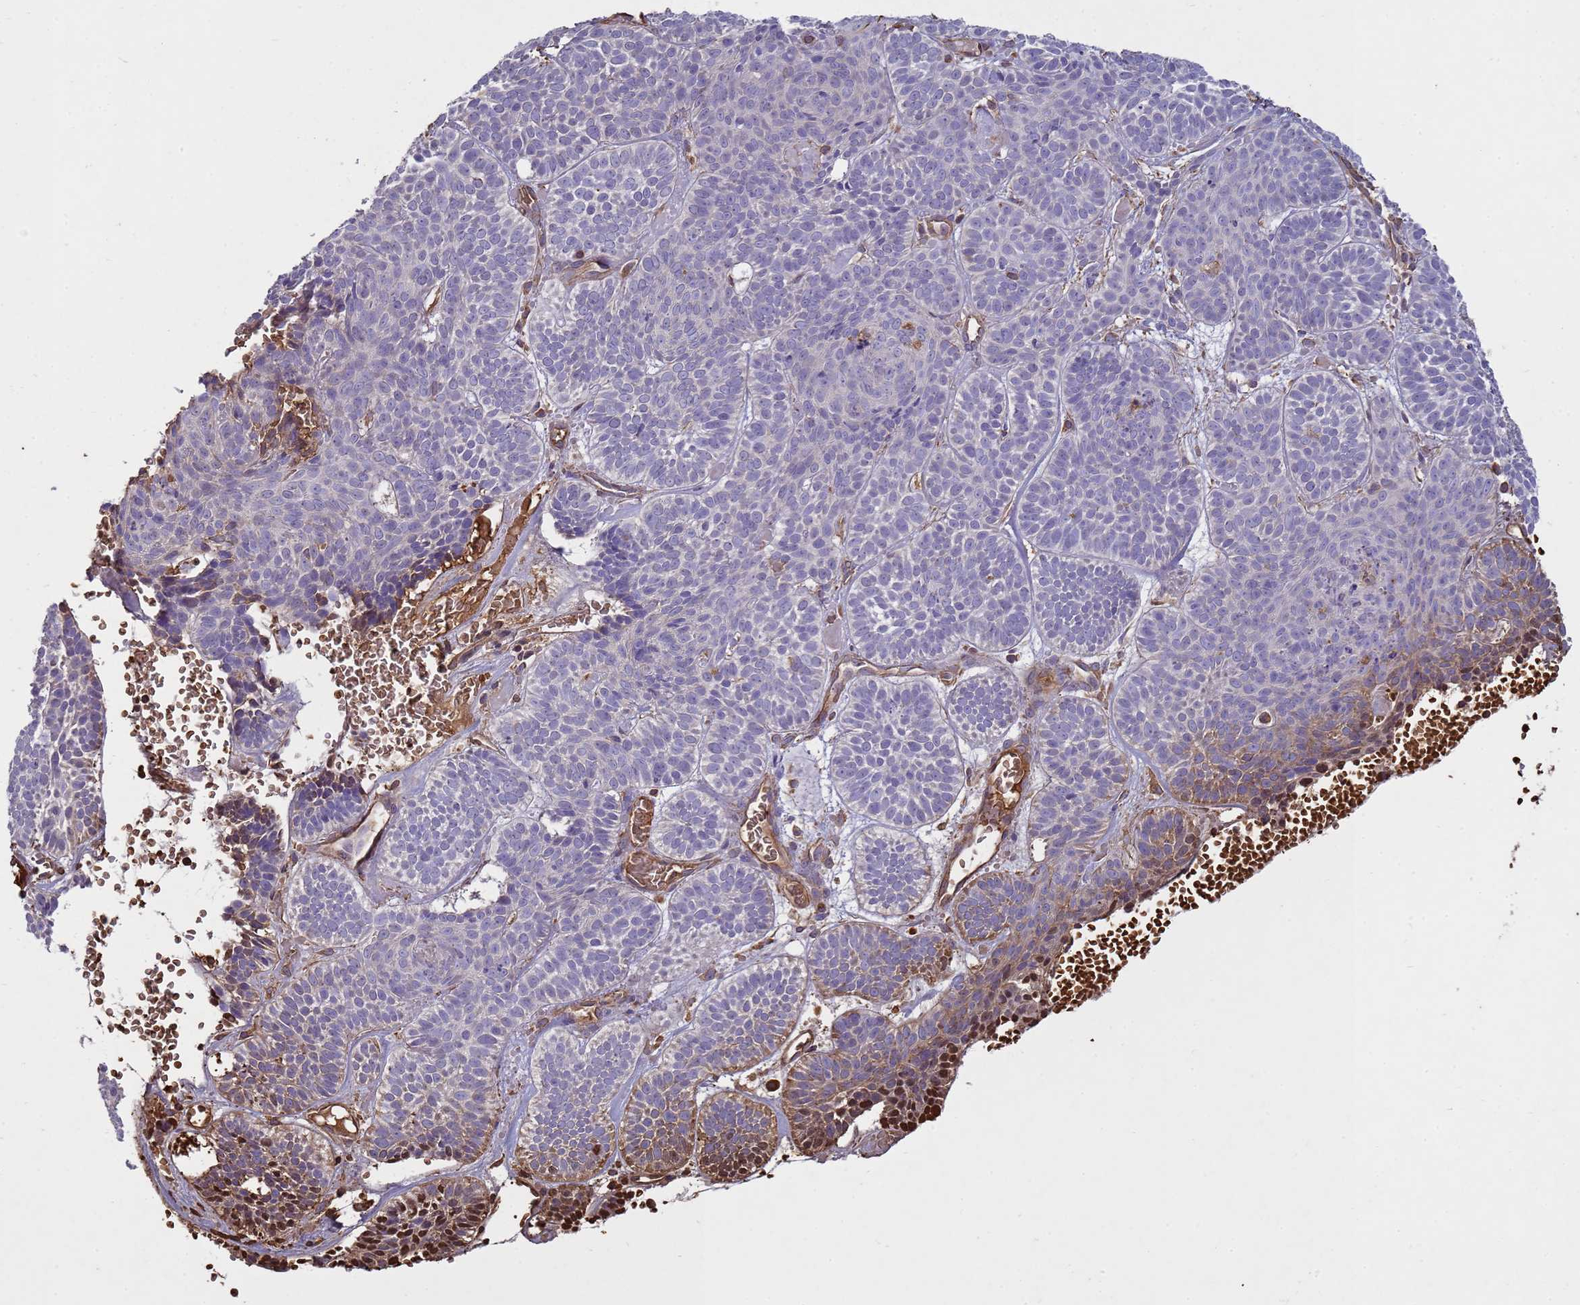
{"staining": {"intensity": "moderate", "quantity": "<25%", "location": "cytoplasmic/membranous"}, "tissue": "skin cancer", "cell_type": "Tumor cells", "image_type": "cancer", "snomed": [{"axis": "morphology", "description": "Basal cell carcinoma"}, {"axis": "topography", "description": "Skin"}], "caption": "Immunohistochemistry (IHC) staining of basal cell carcinoma (skin), which exhibits low levels of moderate cytoplasmic/membranous expression in approximately <25% of tumor cells indicating moderate cytoplasmic/membranous protein positivity. The staining was performed using DAB (brown) for protein detection and nuclei were counterstained in hematoxylin (blue).", "gene": "SGIP1", "patient": {"sex": "male", "age": 85}}